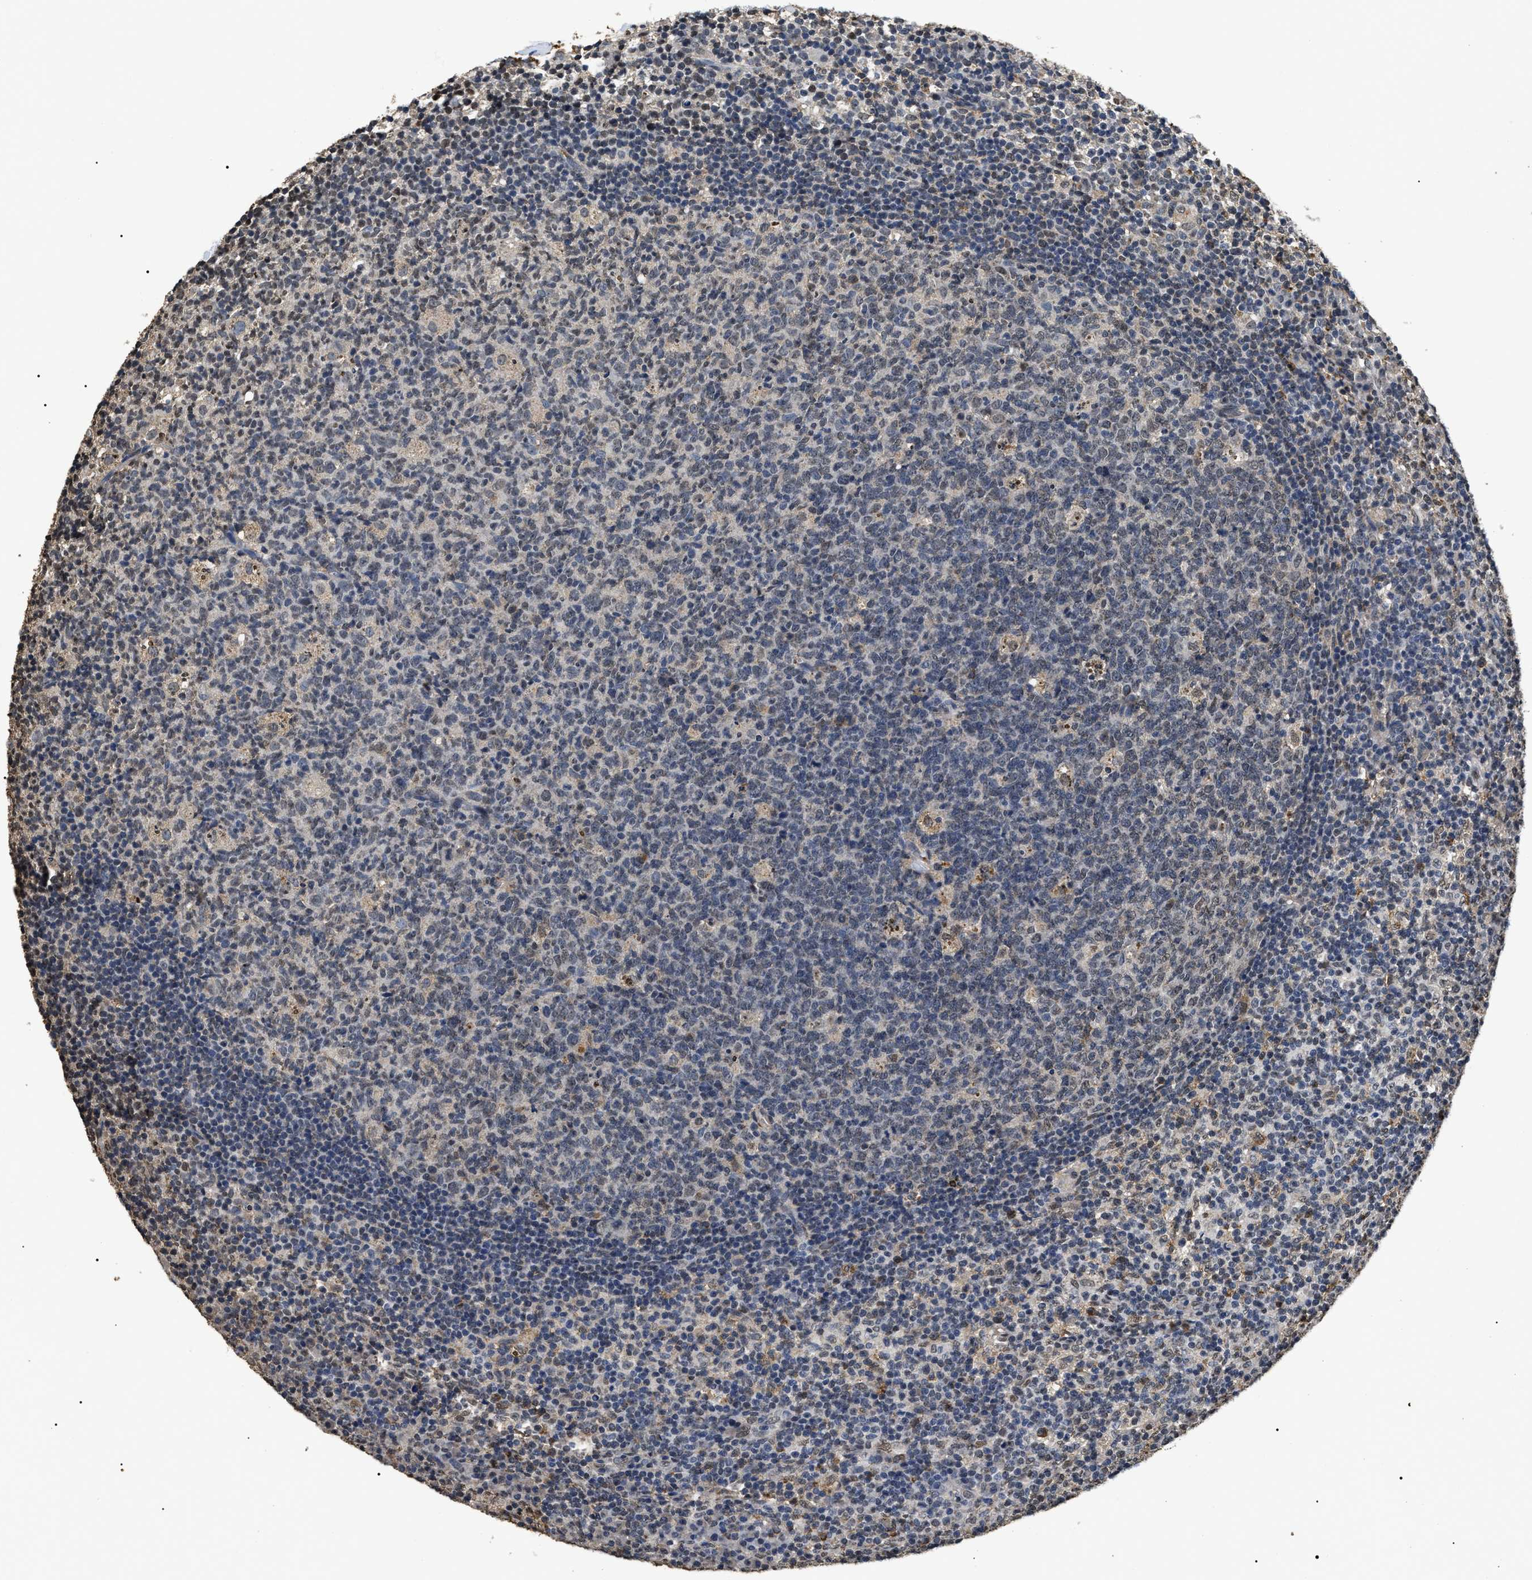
{"staining": {"intensity": "weak", "quantity": "<25%", "location": "nuclear"}, "tissue": "lymph node", "cell_type": "Germinal center cells", "image_type": "normal", "snomed": [{"axis": "morphology", "description": "Normal tissue, NOS"}, {"axis": "morphology", "description": "Inflammation, NOS"}, {"axis": "topography", "description": "Lymph node"}], "caption": "A histopathology image of lymph node stained for a protein demonstrates no brown staining in germinal center cells.", "gene": "ANP32E", "patient": {"sex": "male", "age": 55}}